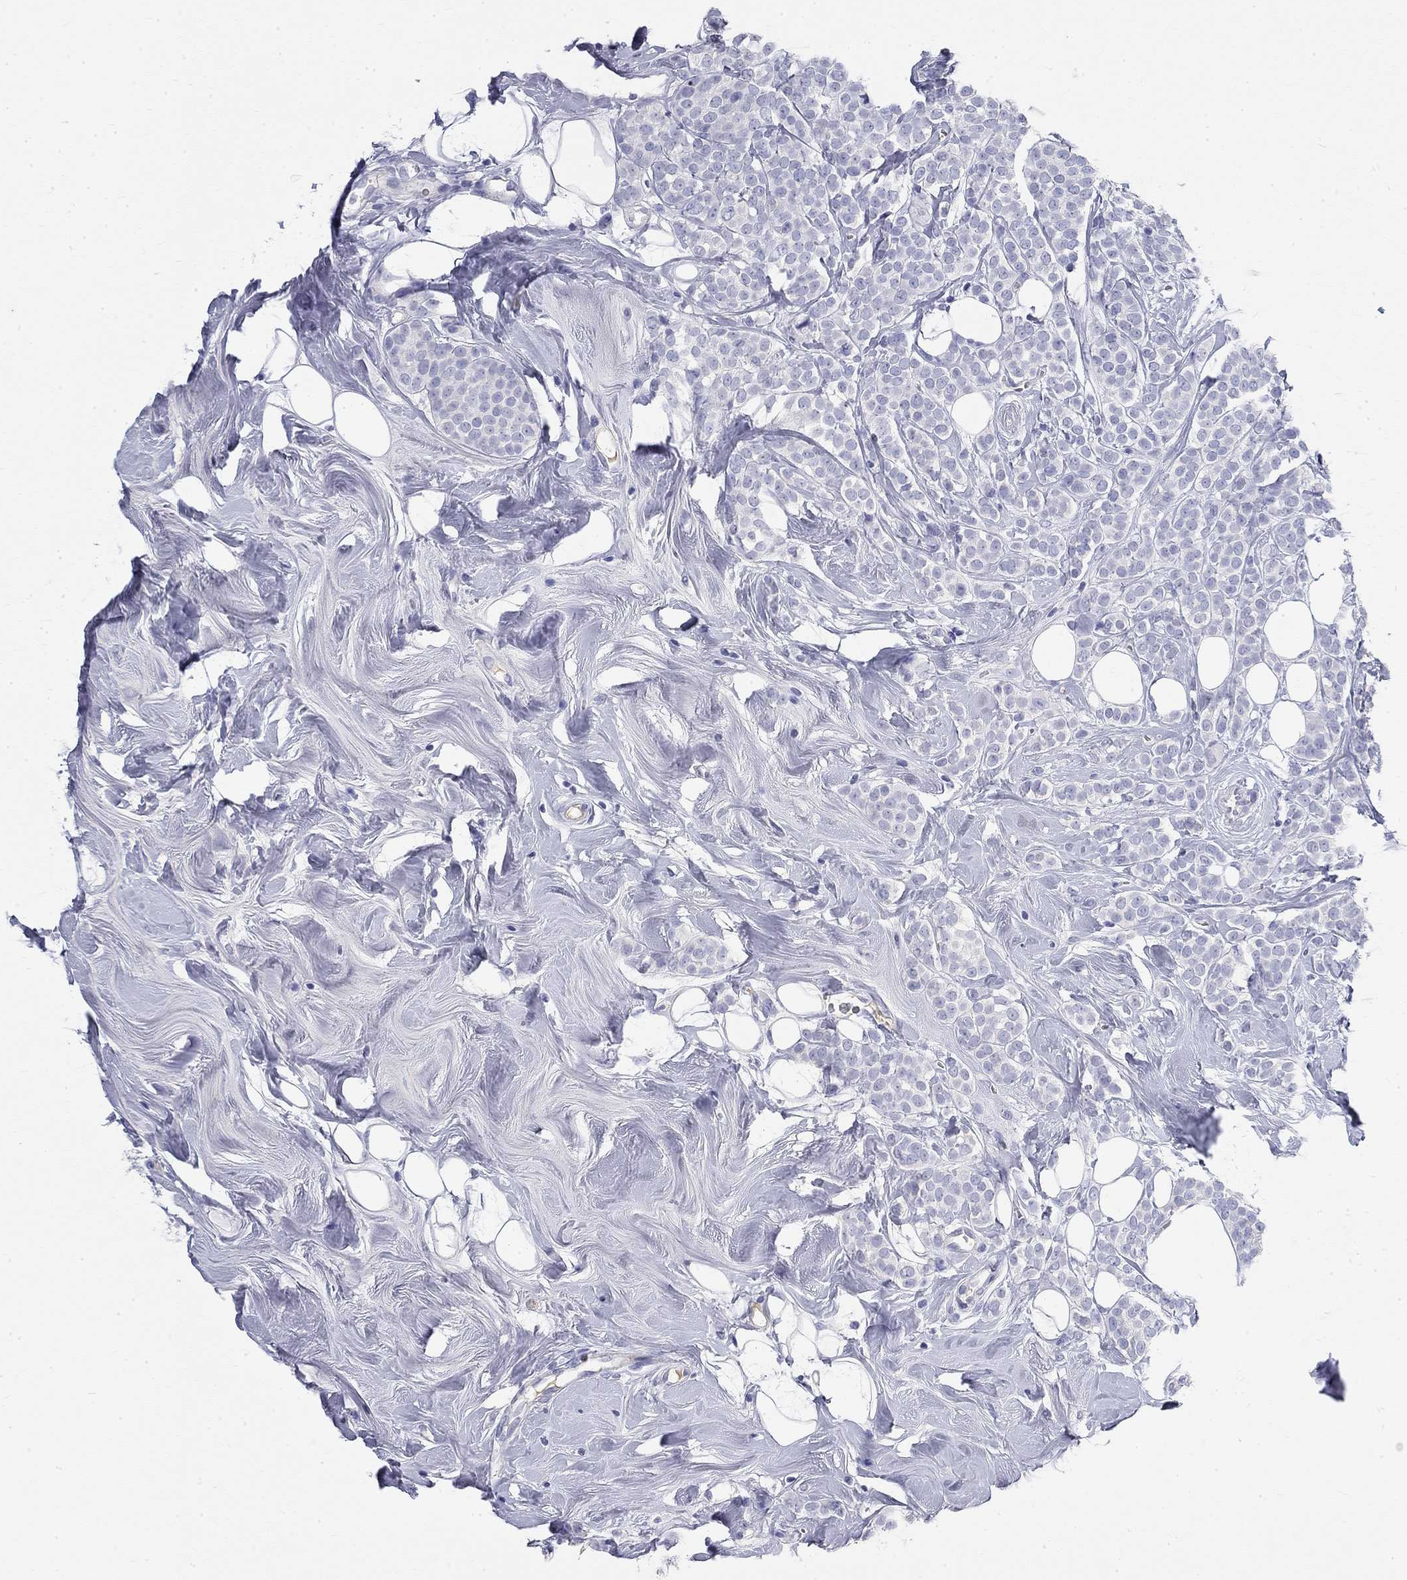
{"staining": {"intensity": "negative", "quantity": "none", "location": "none"}, "tissue": "breast cancer", "cell_type": "Tumor cells", "image_type": "cancer", "snomed": [{"axis": "morphology", "description": "Lobular carcinoma"}, {"axis": "topography", "description": "Breast"}], "caption": "Histopathology image shows no significant protein positivity in tumor cells of lobular carcinoma (breast).", "gene": "PHOX2B", "patient": {"sex": "female", "age": 49}}